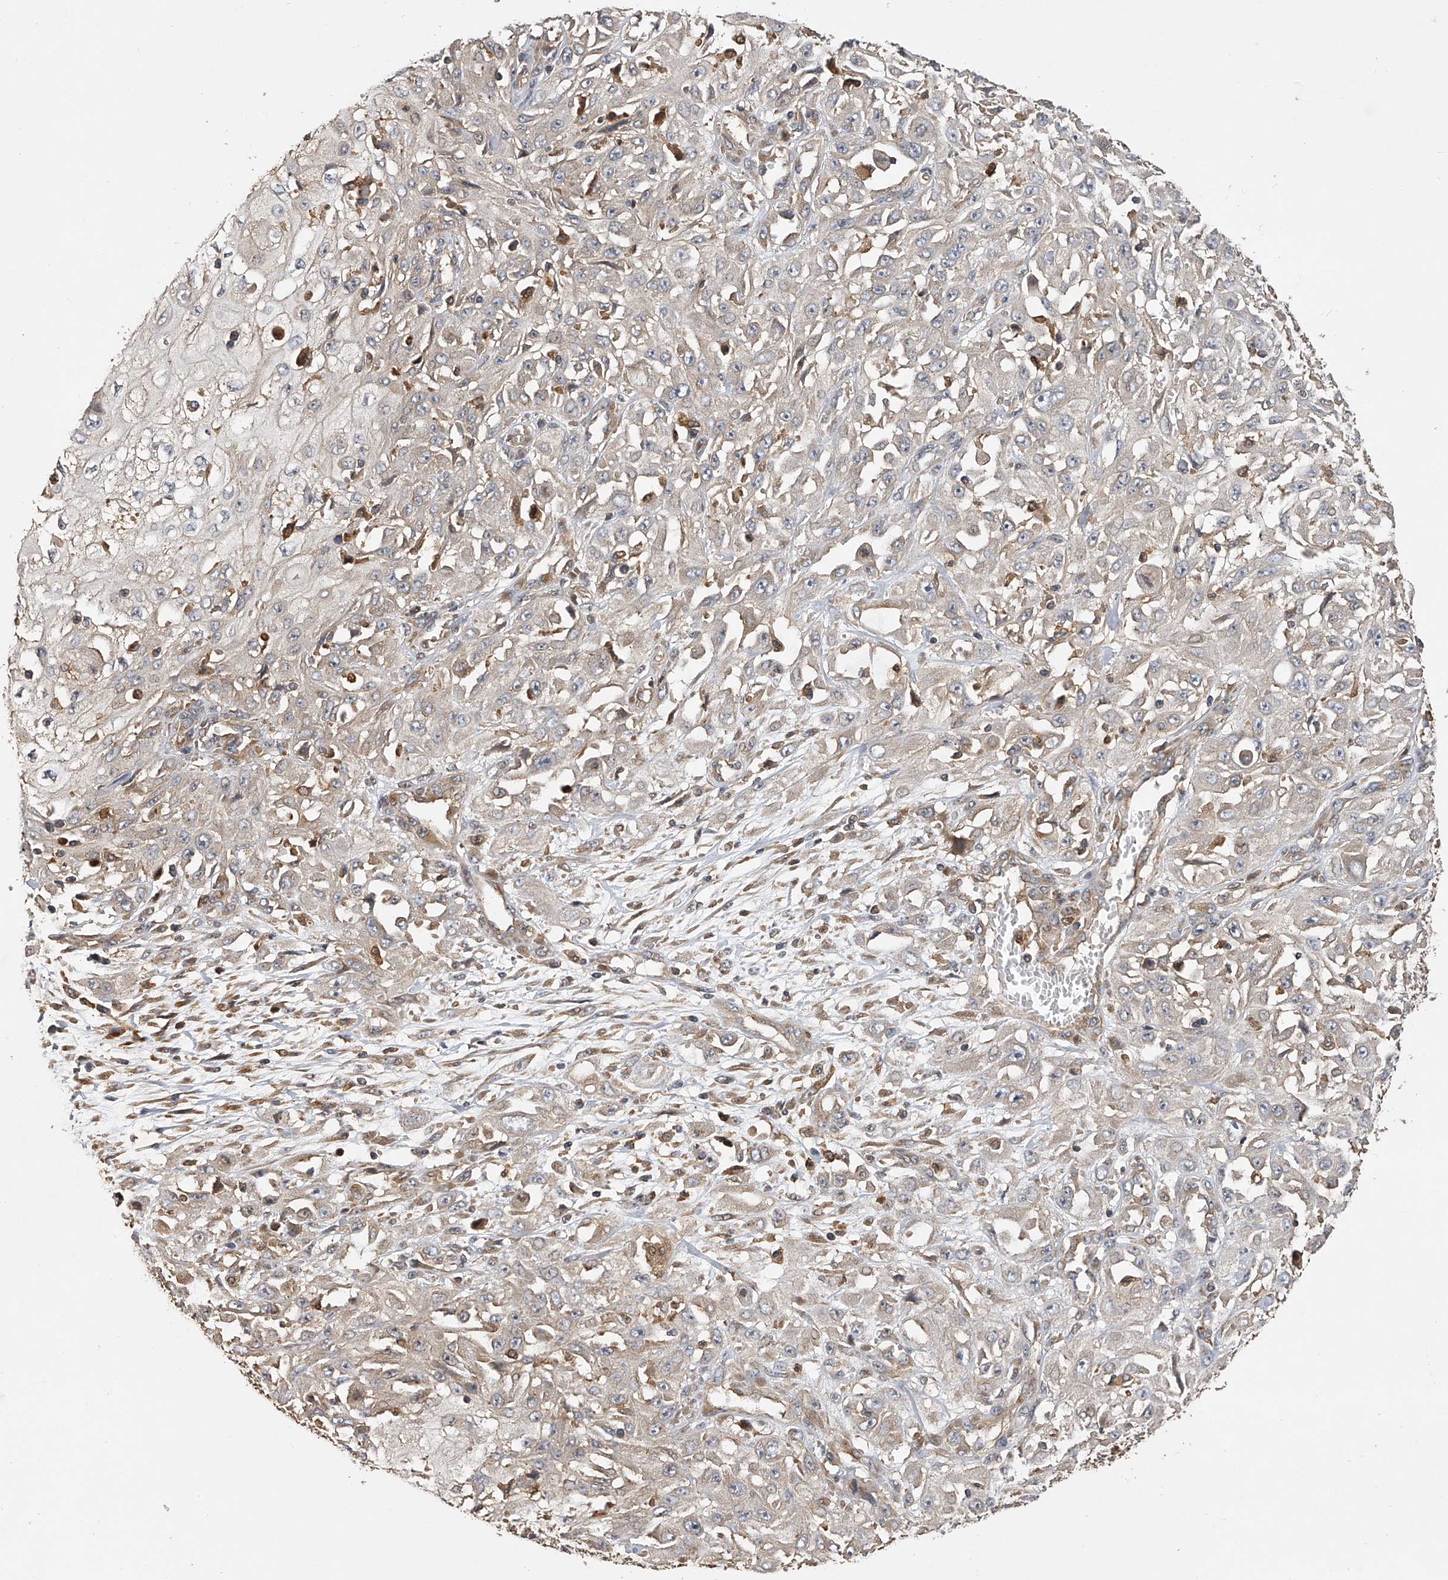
{"staining": {"intensity": "weak", "quantity": ">75%", "location": "cytoplasmic/membranous"}, "tissue": "skin cancer", "cell_type": "Tumor cells", "image_type": "cancer", "snomed": [{"axis": "morphology", "description": "Squamous cell carcinoma, NOS"}, {"axis": "morphology", "description": "Squamous cell carcinoma, metastatic, NOS"}, {"axis": "topography", "description": "Skin"}, {"axis": "topography", "description": "Lymph node"}], "caption": "DAB immunohistochemical staining of skin cancer shows weak cytoplasmic/membranous protein positivity in approximately >75% of tumor cells.", "gene": "PTPRA", "patient": {"sex": "male", "age": 75}}